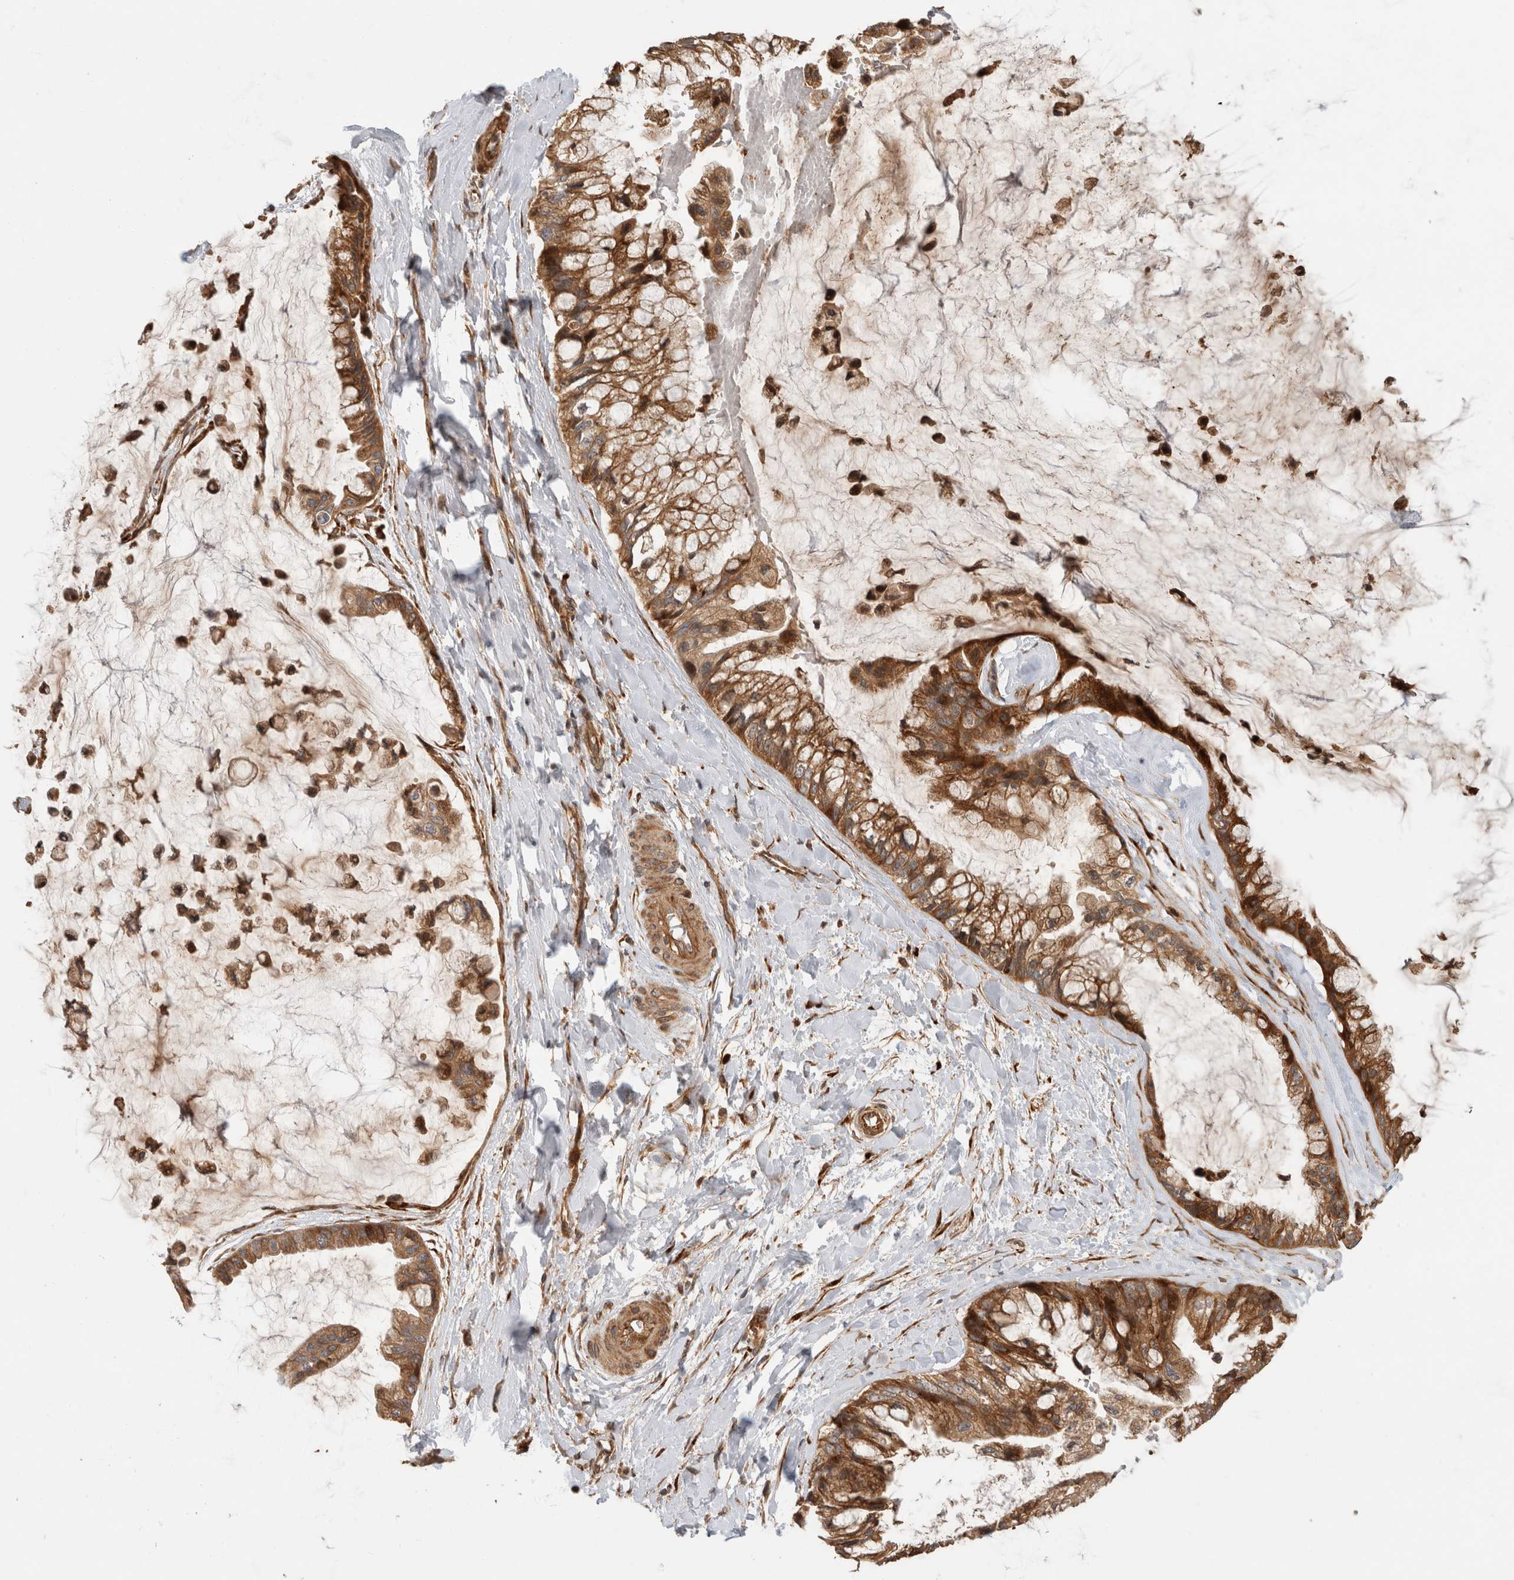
{"staining": {"intensity": "moderate", "quantity": ">75%", "location": "cytoplasmic/membranous"}, "tissue": "ovarian cancer", "cell_type": "Tumor cells", "image_type": "cancer", "snomed": [{"axis": "morphology", "description": "Cystadenocarcinoma, mucinous, NOS"}, {"axis": "topography", "description": "Ovary"}], "caption": "An immunohistochemistry (IHC) photomicrograph of tumor tissue is shown. Protein staining in brown labels moderate cytoplasmic/membranous positivity in ovarian cancer (mucinous cystadenocarcinoma) within tumor cells.", "gene": "PCDHB15", "patient": {"sex": "female", "age": 39}}